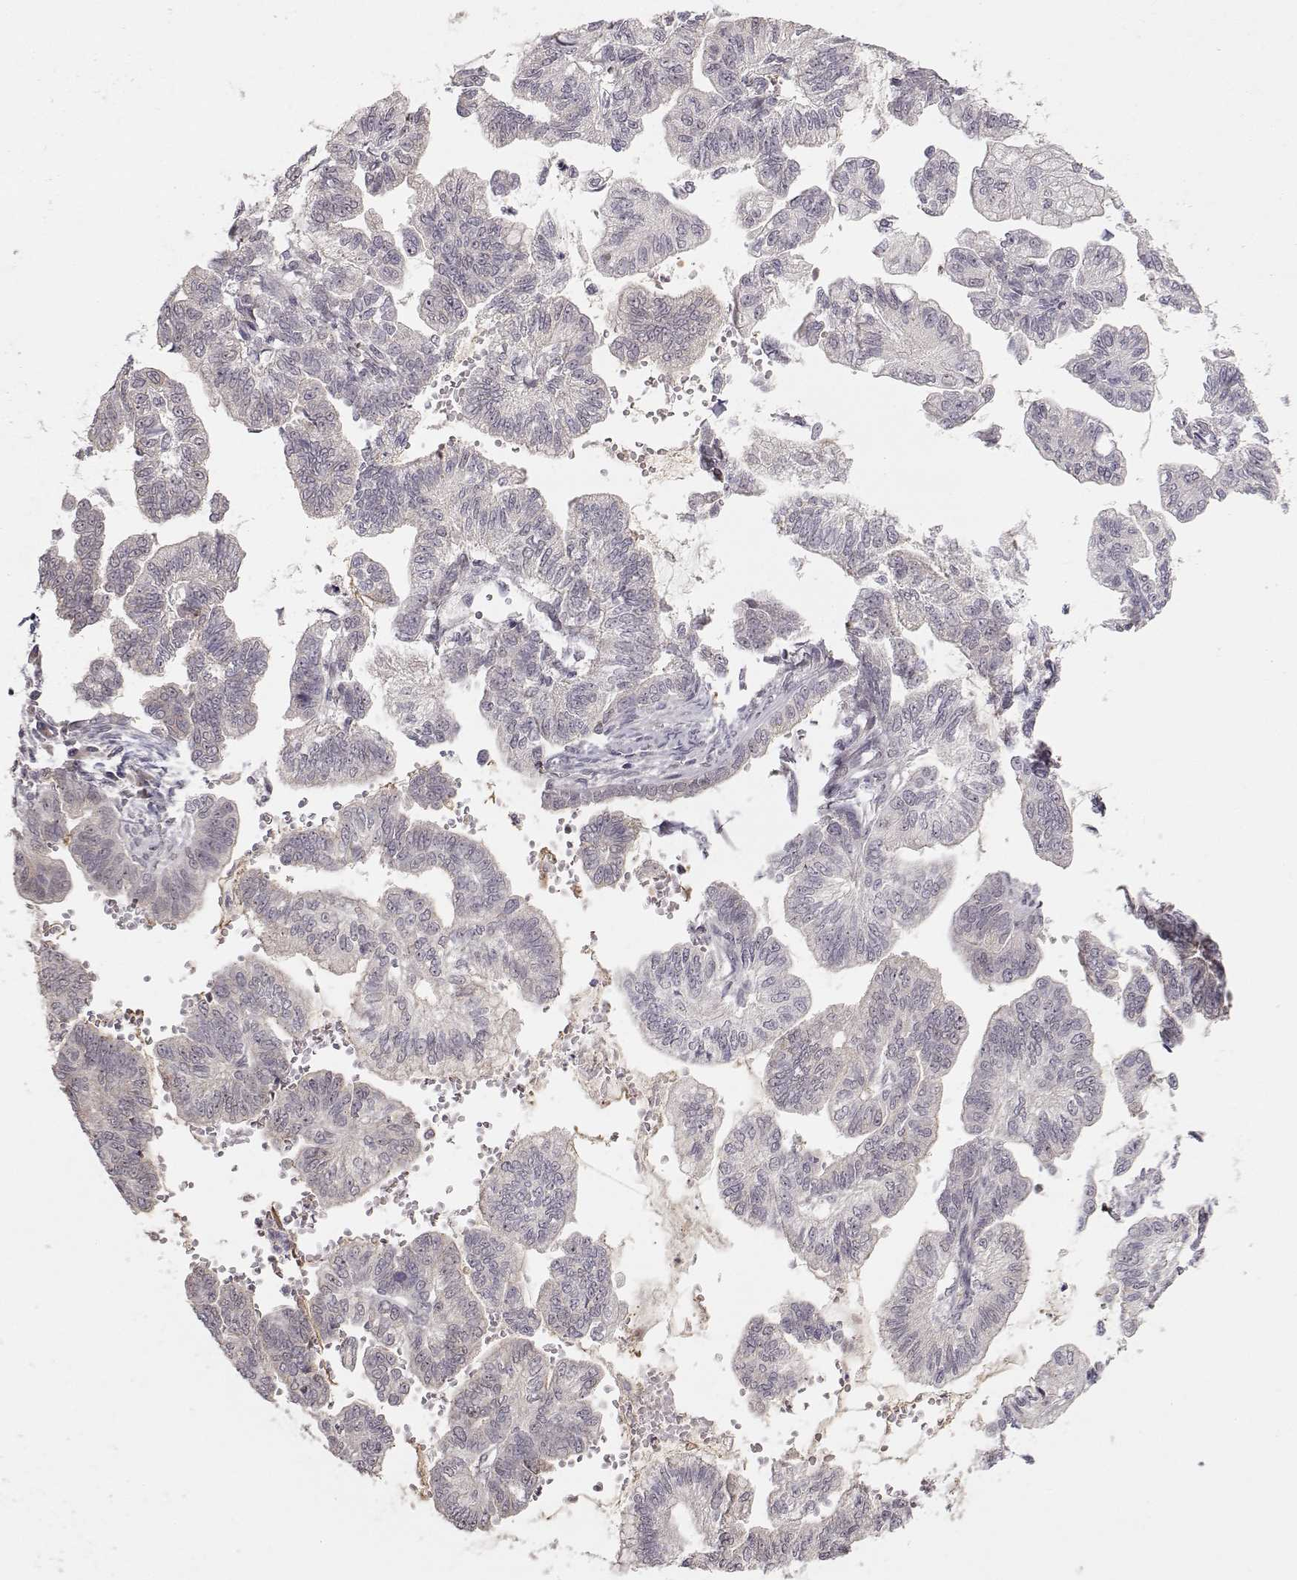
{"staining": {"intensity": "negative", "quantity": "none", "location": "none"}, "tissue": "stomach cancer", "cell_type": "Tumor cells", "image_type": "cancer", "snomed": [{"axis": "morphology", "description": "Adenocarcinoma, NOS"}, {"axis": "topography", "description": "Stomach"}], "caption": "Image shows no significant protein staining in tumor cells of stomach cancer.", "gene": "PNMT", "patient": {"sex": "male", "age": 83}}